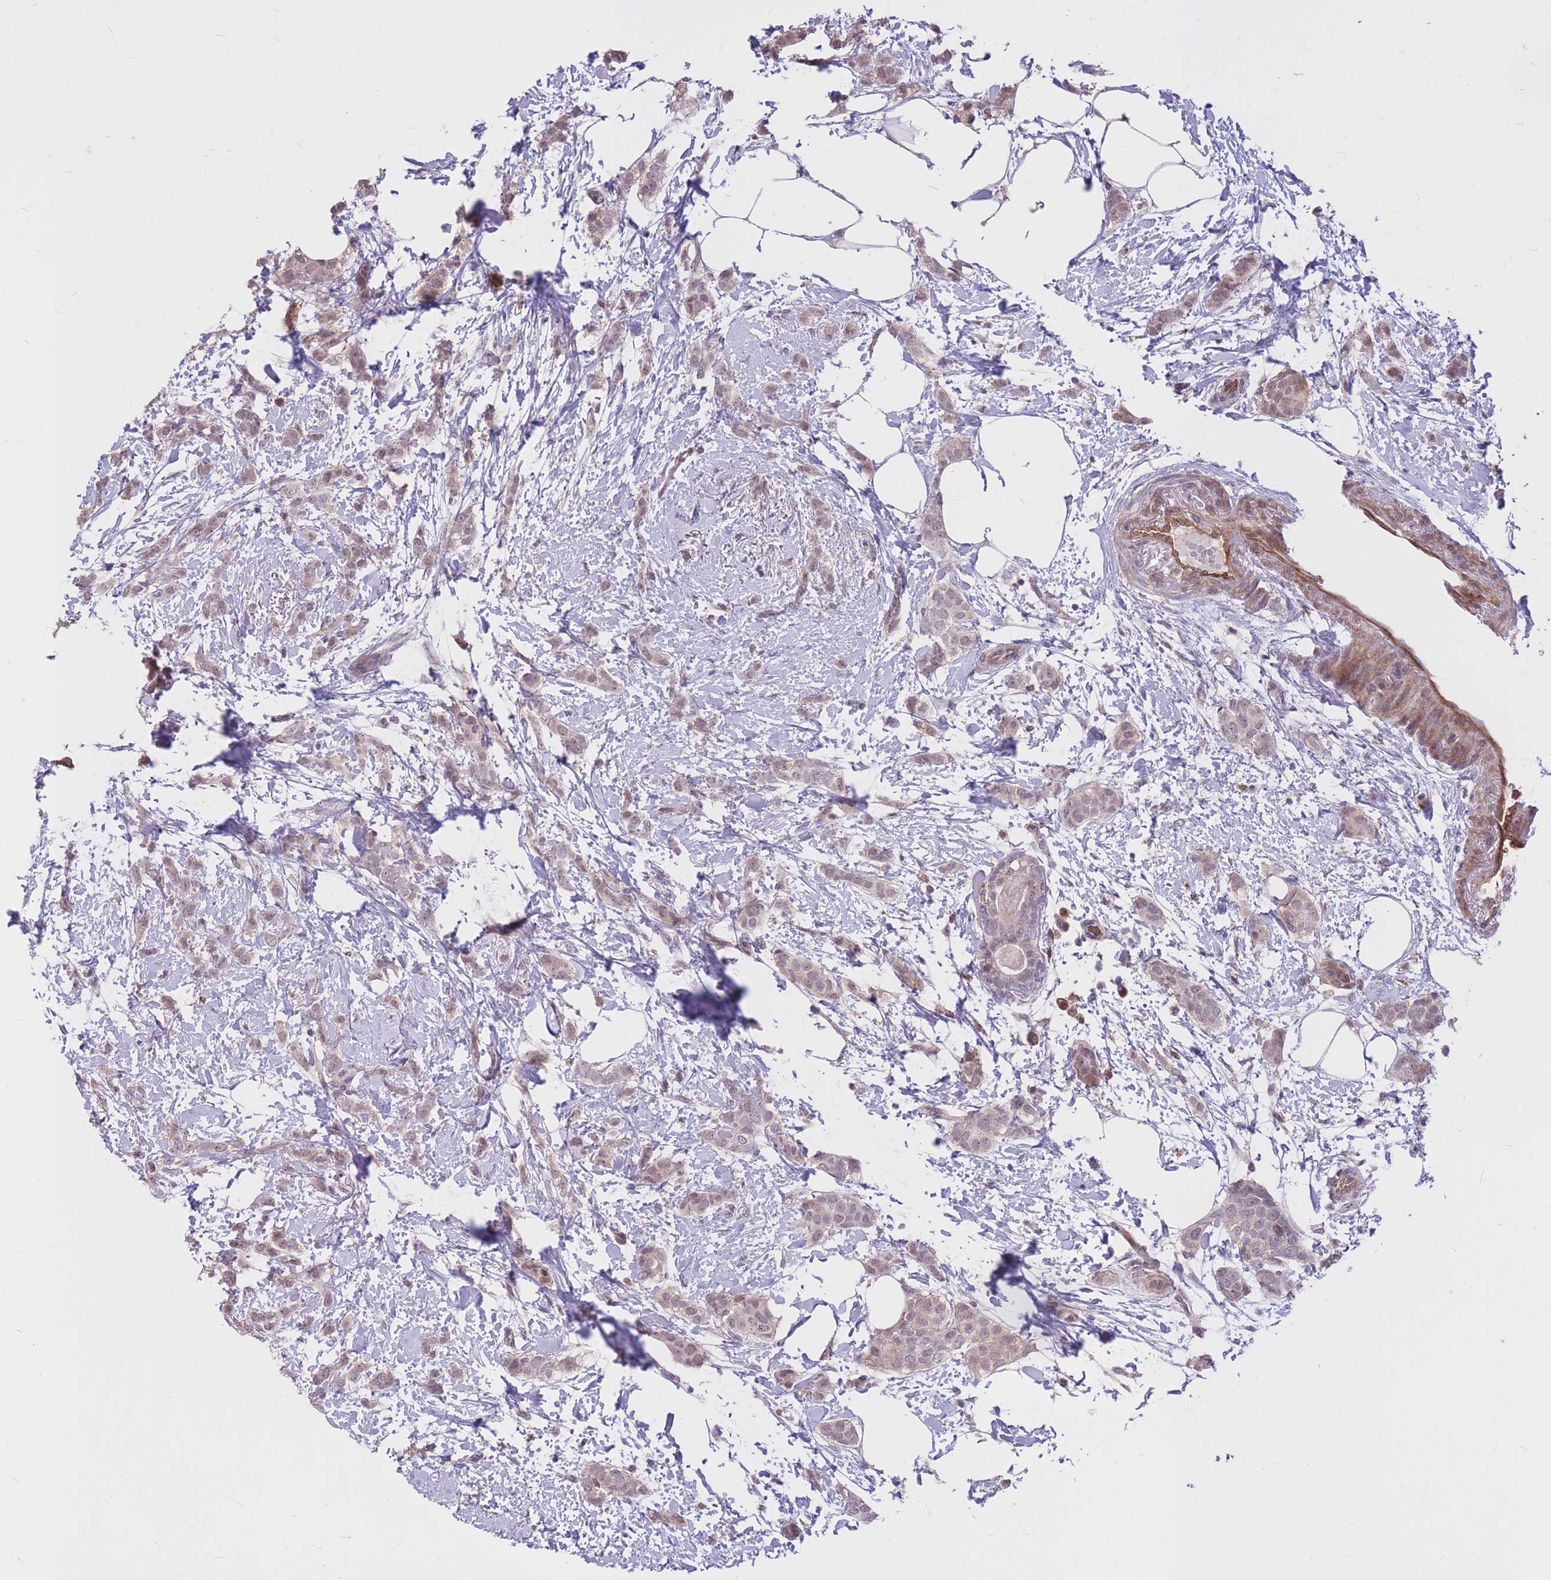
{"staining": {"intensity": "weak", "quantity": "25%-75%", "location": "cytoplasmic/membranous,nuclear"}, "tissue": "breast cancer", "cell_type": "Tumor cells", "image_type": "cancer", "snomed": [{"axis": "morphology", "description": "Duct carcinoma"}, {"axis": "topography", "description": "Breast"}], "caption": "Weak cytoplasmic/membranous and nuclear expression is present in about 25%-75% of tumor cells in breast intraductal carcinoma. (DAB (3,3'-diaminobenzidine) IHC with brightfield microscopy, high magnification).", "gene": "TCF20", "patient": {"sex": "female", "age": 72}}